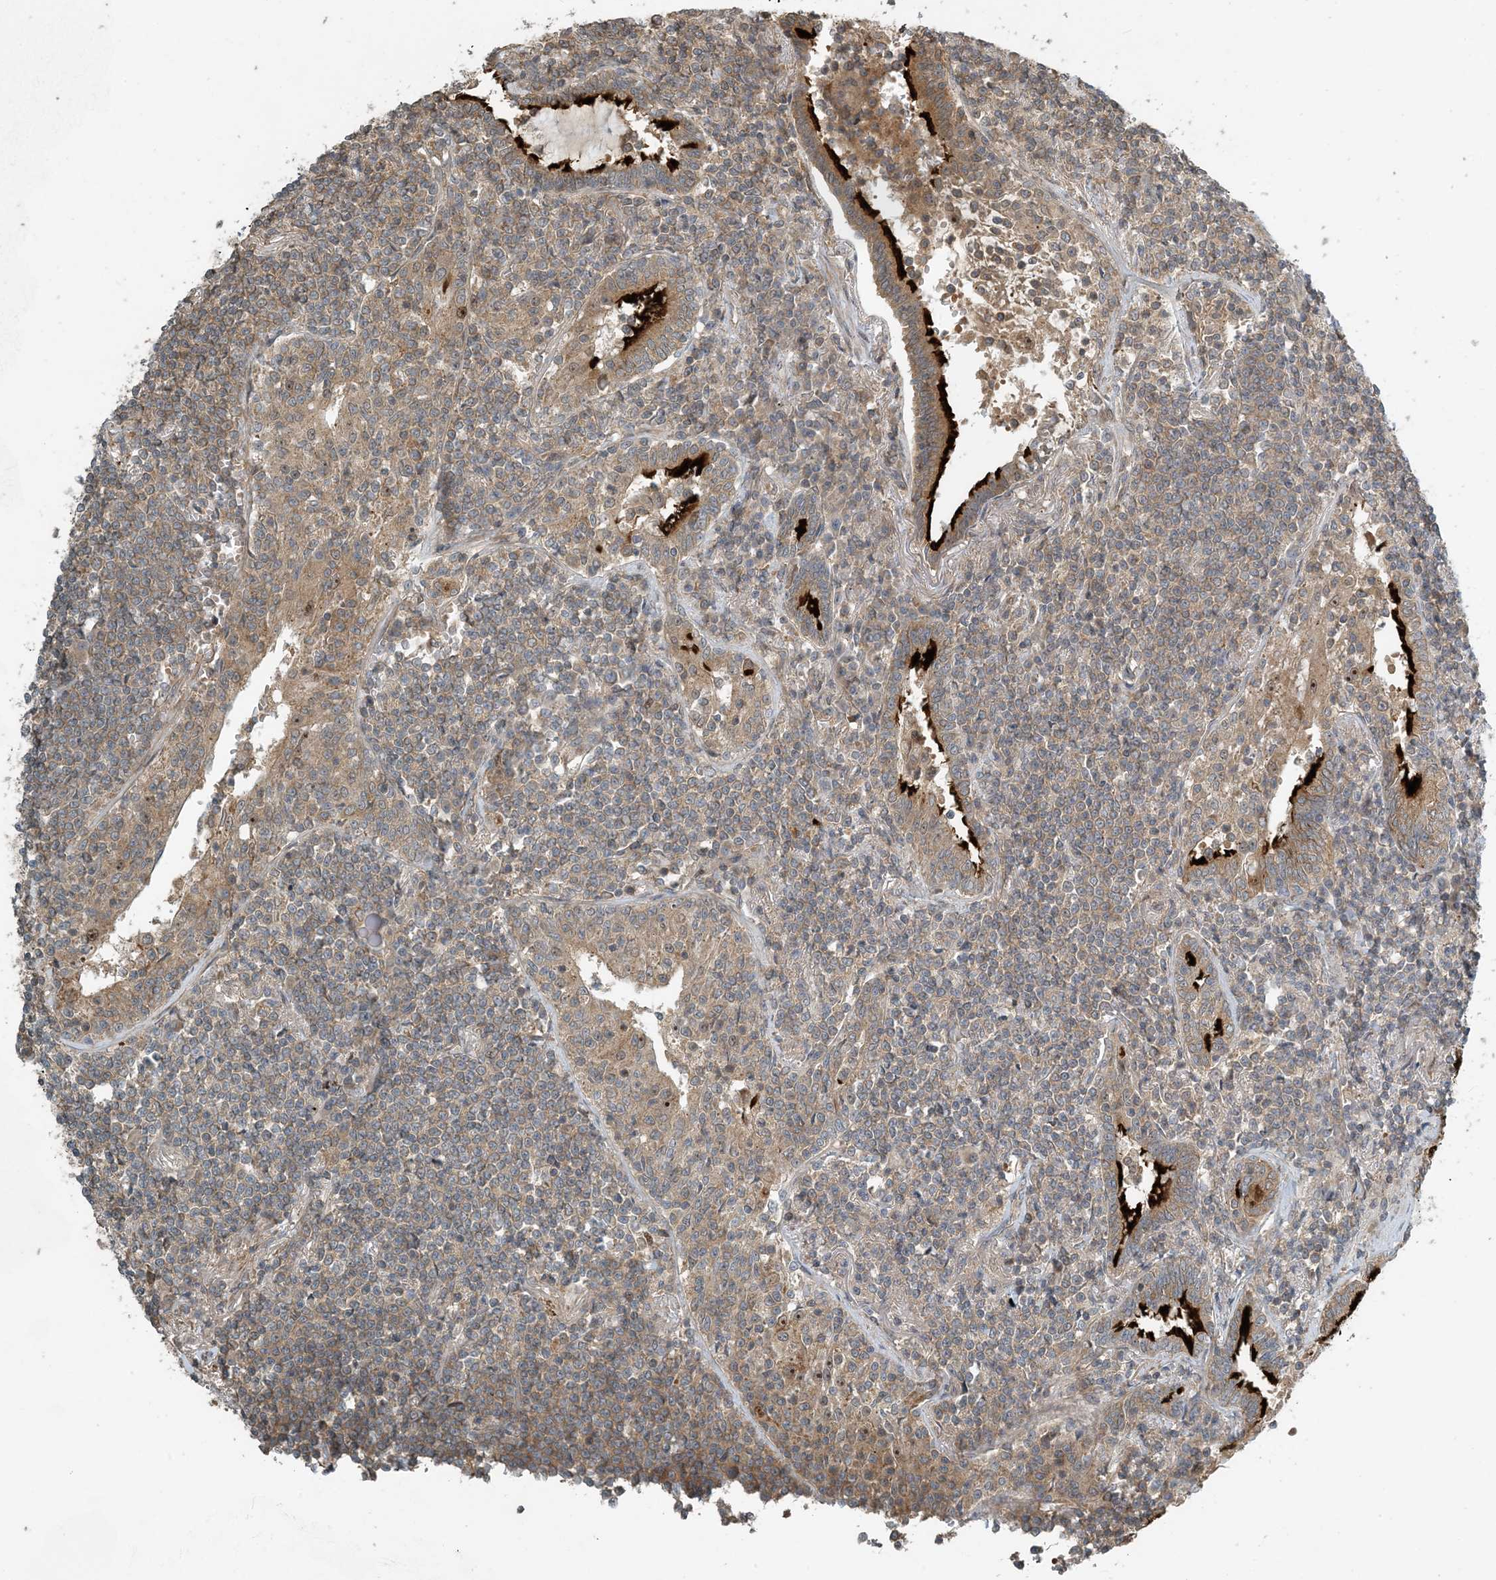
{"staining": {"intensity": "weak", "quantity": ">75%", "location": "cytoplasmic/membranous"}, "tissue": "lymphoma", "cell_type": "Tumor cells", "image_type": "cancer", "snomed": [{"axis": "morphology", "description": "Malignant lymphoma, non-Hodgkin's type, Low grade"}, {"axis": "topography", "description": "Lung"}], "caption": "A photomicrograph of lymphoma stained for a protein shows weak cytoplasmic/membranous brown staining in tumor cells.", "gene": "ZBTB3", "patient": {"sex": "female", "age": 71}}